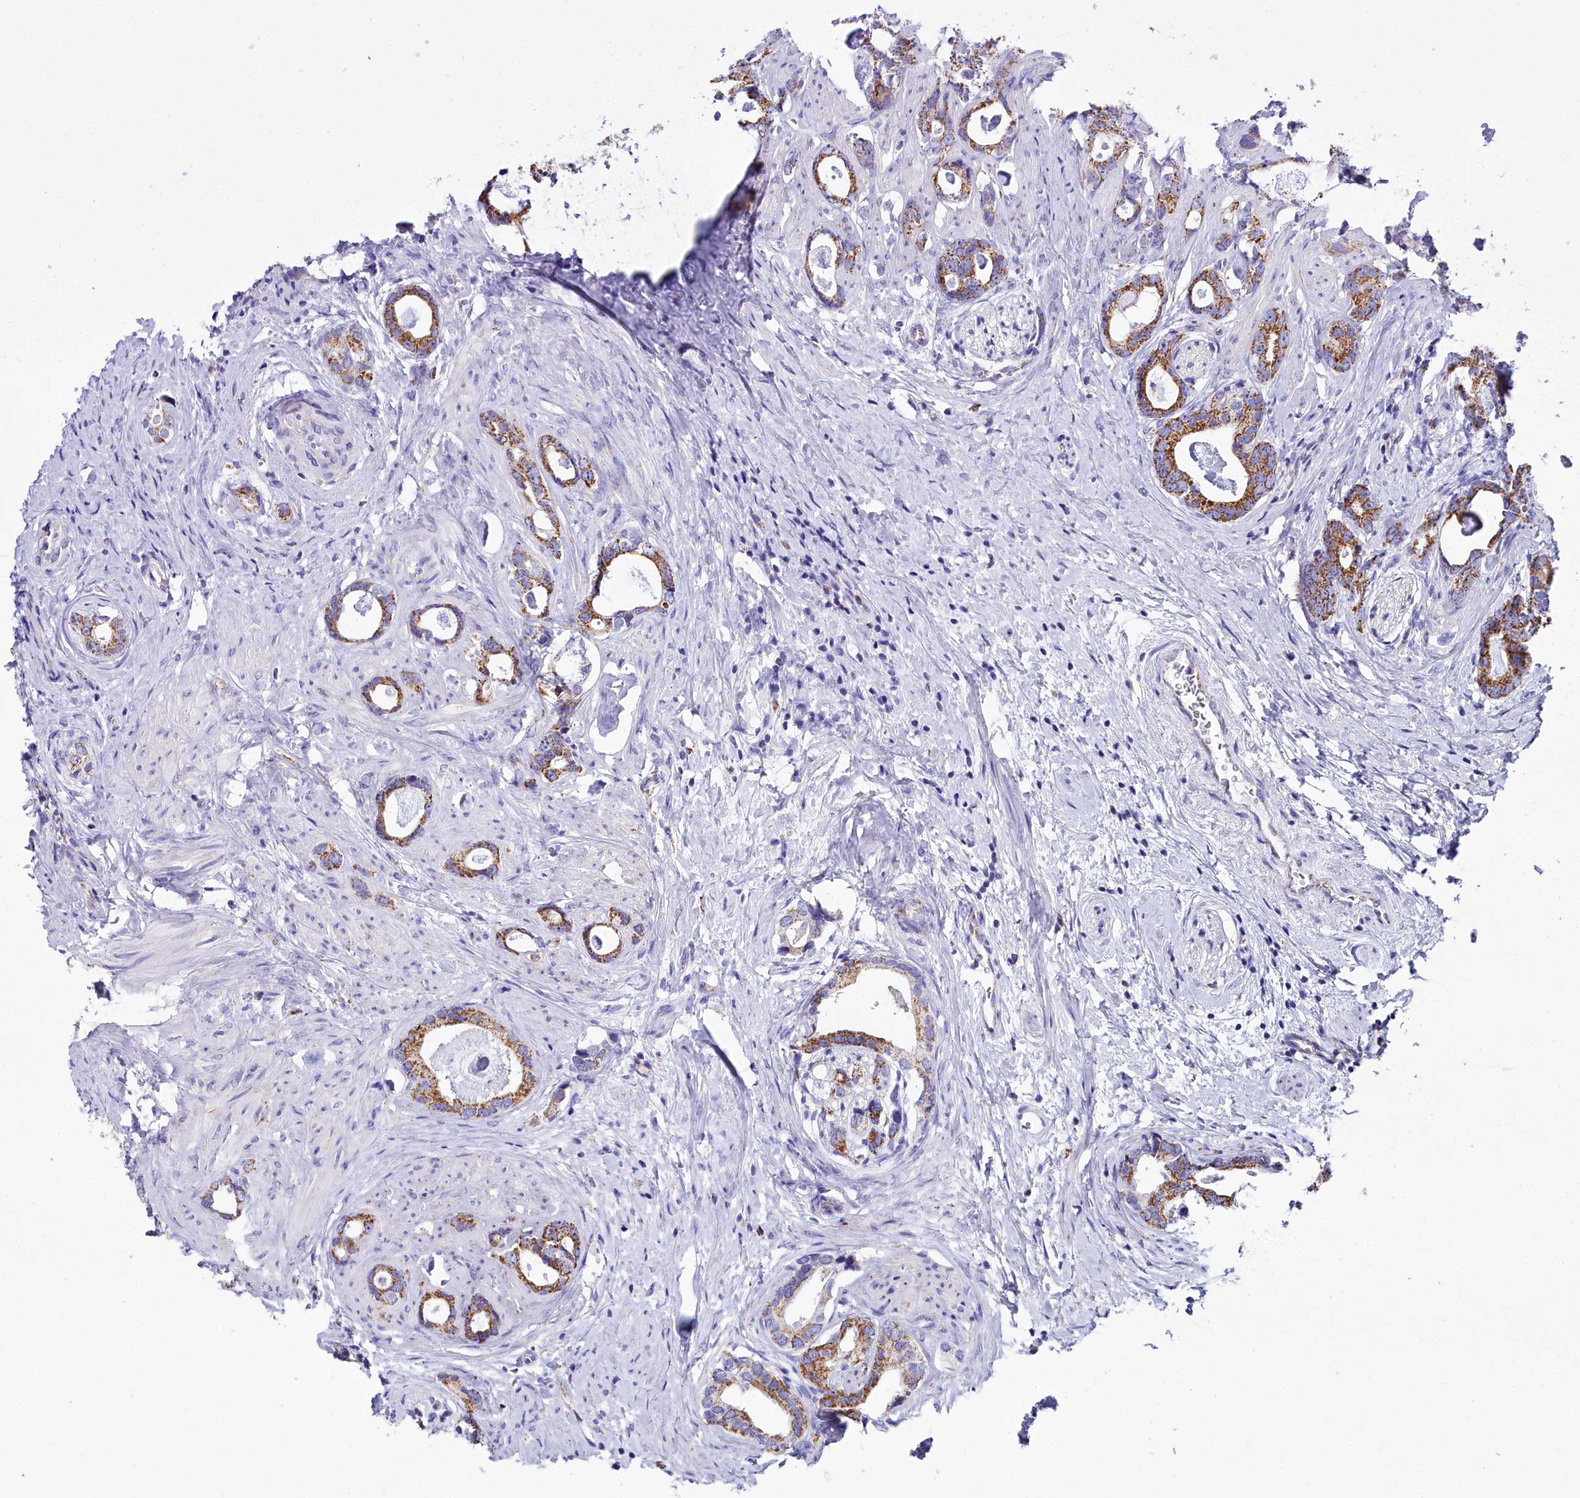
{"staining": {"intensity": "moderate", "quantity": ">75%", "location": "cytoplasmic/membranous"}, "tissue": "prostate cancer", "cell_type": "Tumor cells", "image_type": "cancer", "snomed": [{"axis": "morphology", "description": "Adenocarcinoma, Low grade"}, {"axis": "topography", "description": "Prostate"}], "caption": "IHC micrograph of human adenocarcinoma (low-grade) (prostate) stained for a protein (brown), which demonstrates medium levels of moderate cytoplasmic/membranous staining in approximately >75% of tumor cells.", "gene": "WDFY3", "patient": {"sex": "male", "age": 63}}